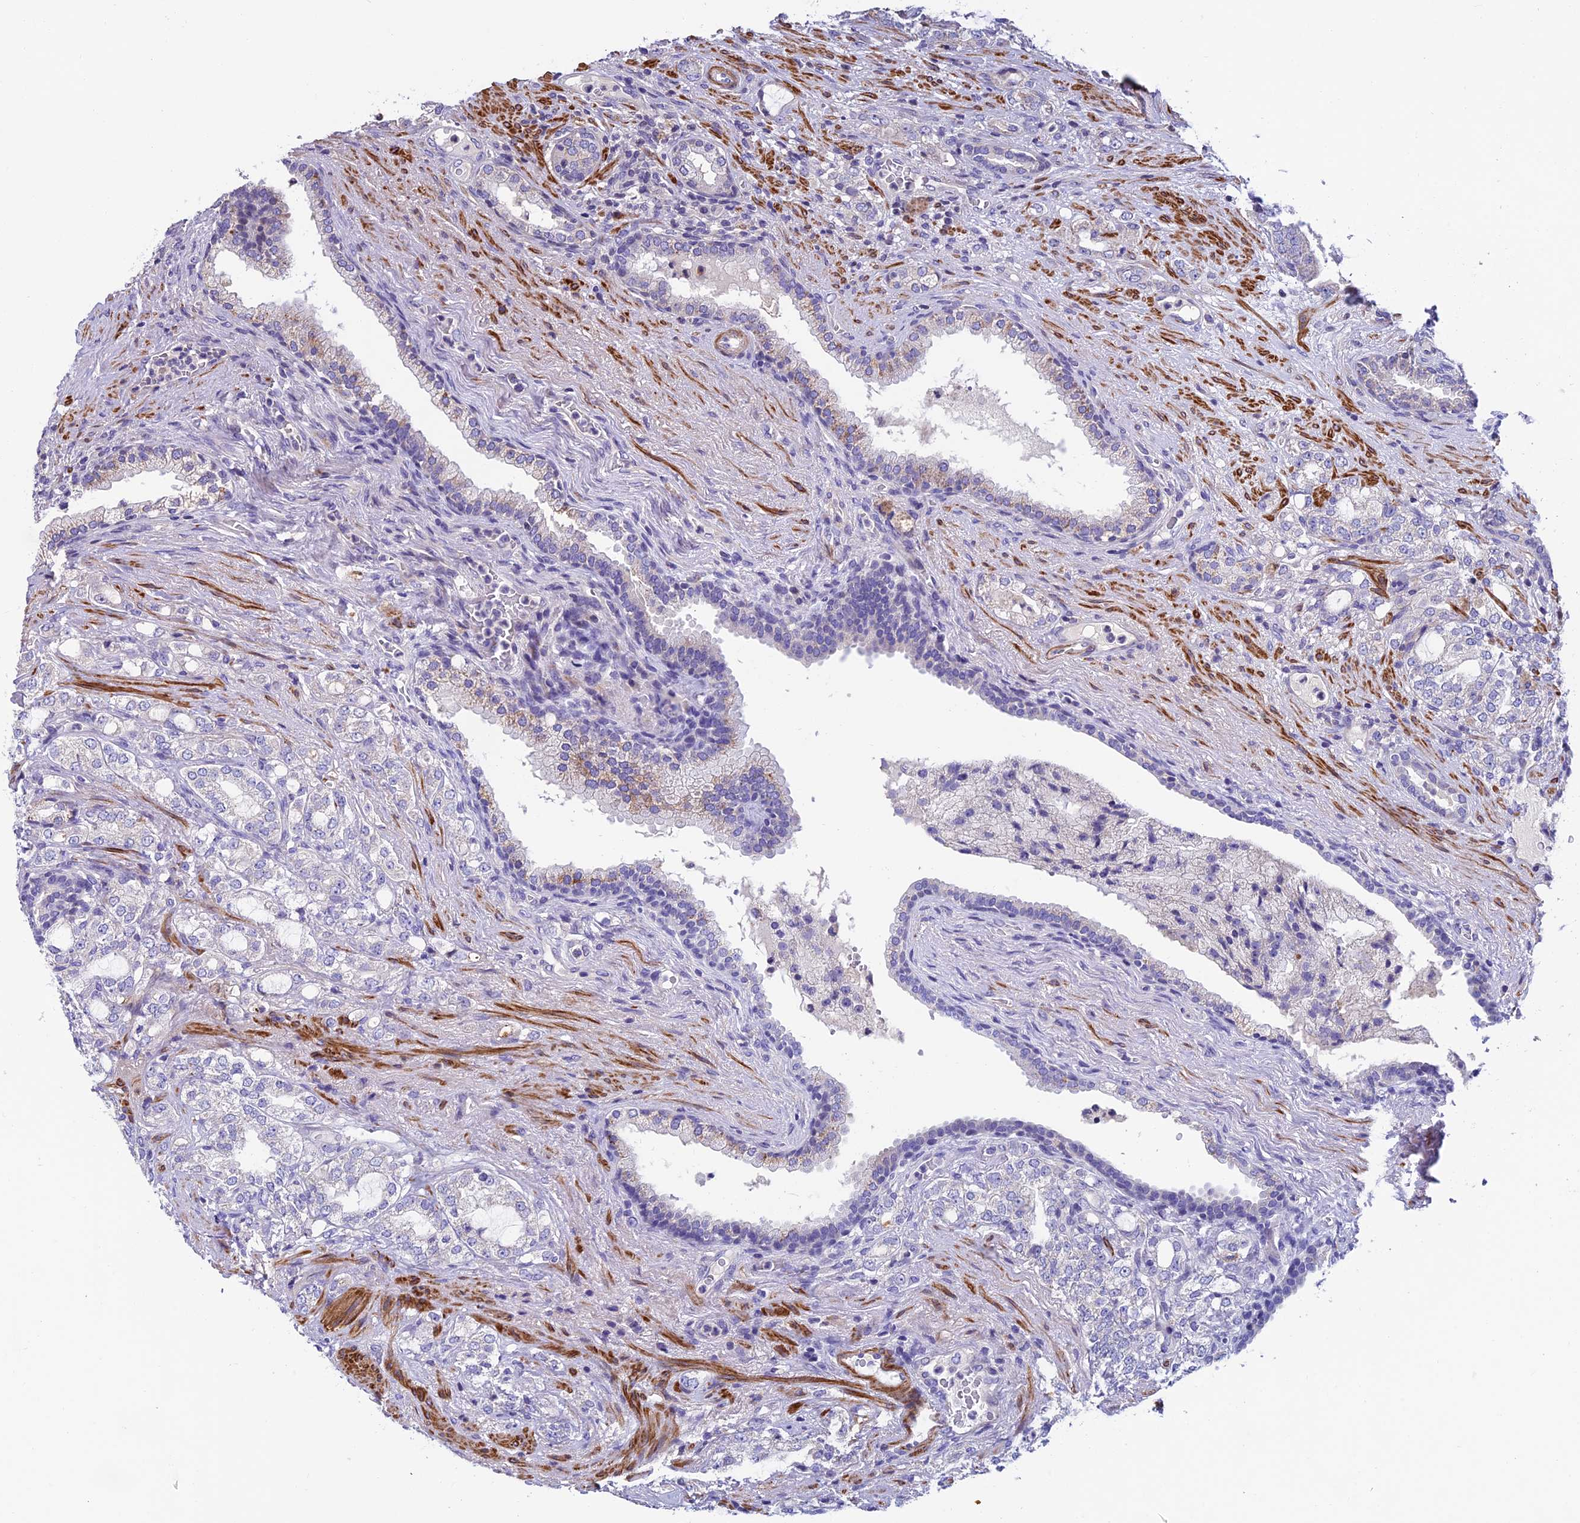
{"staining": {"intensity": "negative", "quantity": "none", "location": "none"}, "tissue": "prostate cancer", "cell_type": "Tumor cells", "image_type": "cancer", "snomed": [{"axis": "morphology", "description": "Adenocarcinoma, High grade"}, {"axis": "topography", "description": "Prostate"}], "caption": "A micrograph of prostate cancer (high-grade adenocarcinoma) stained for a protein shows no brown staining in tumor cells.", "gene": "FAM178B", "patient": {"sex": "male", "age": 64}}